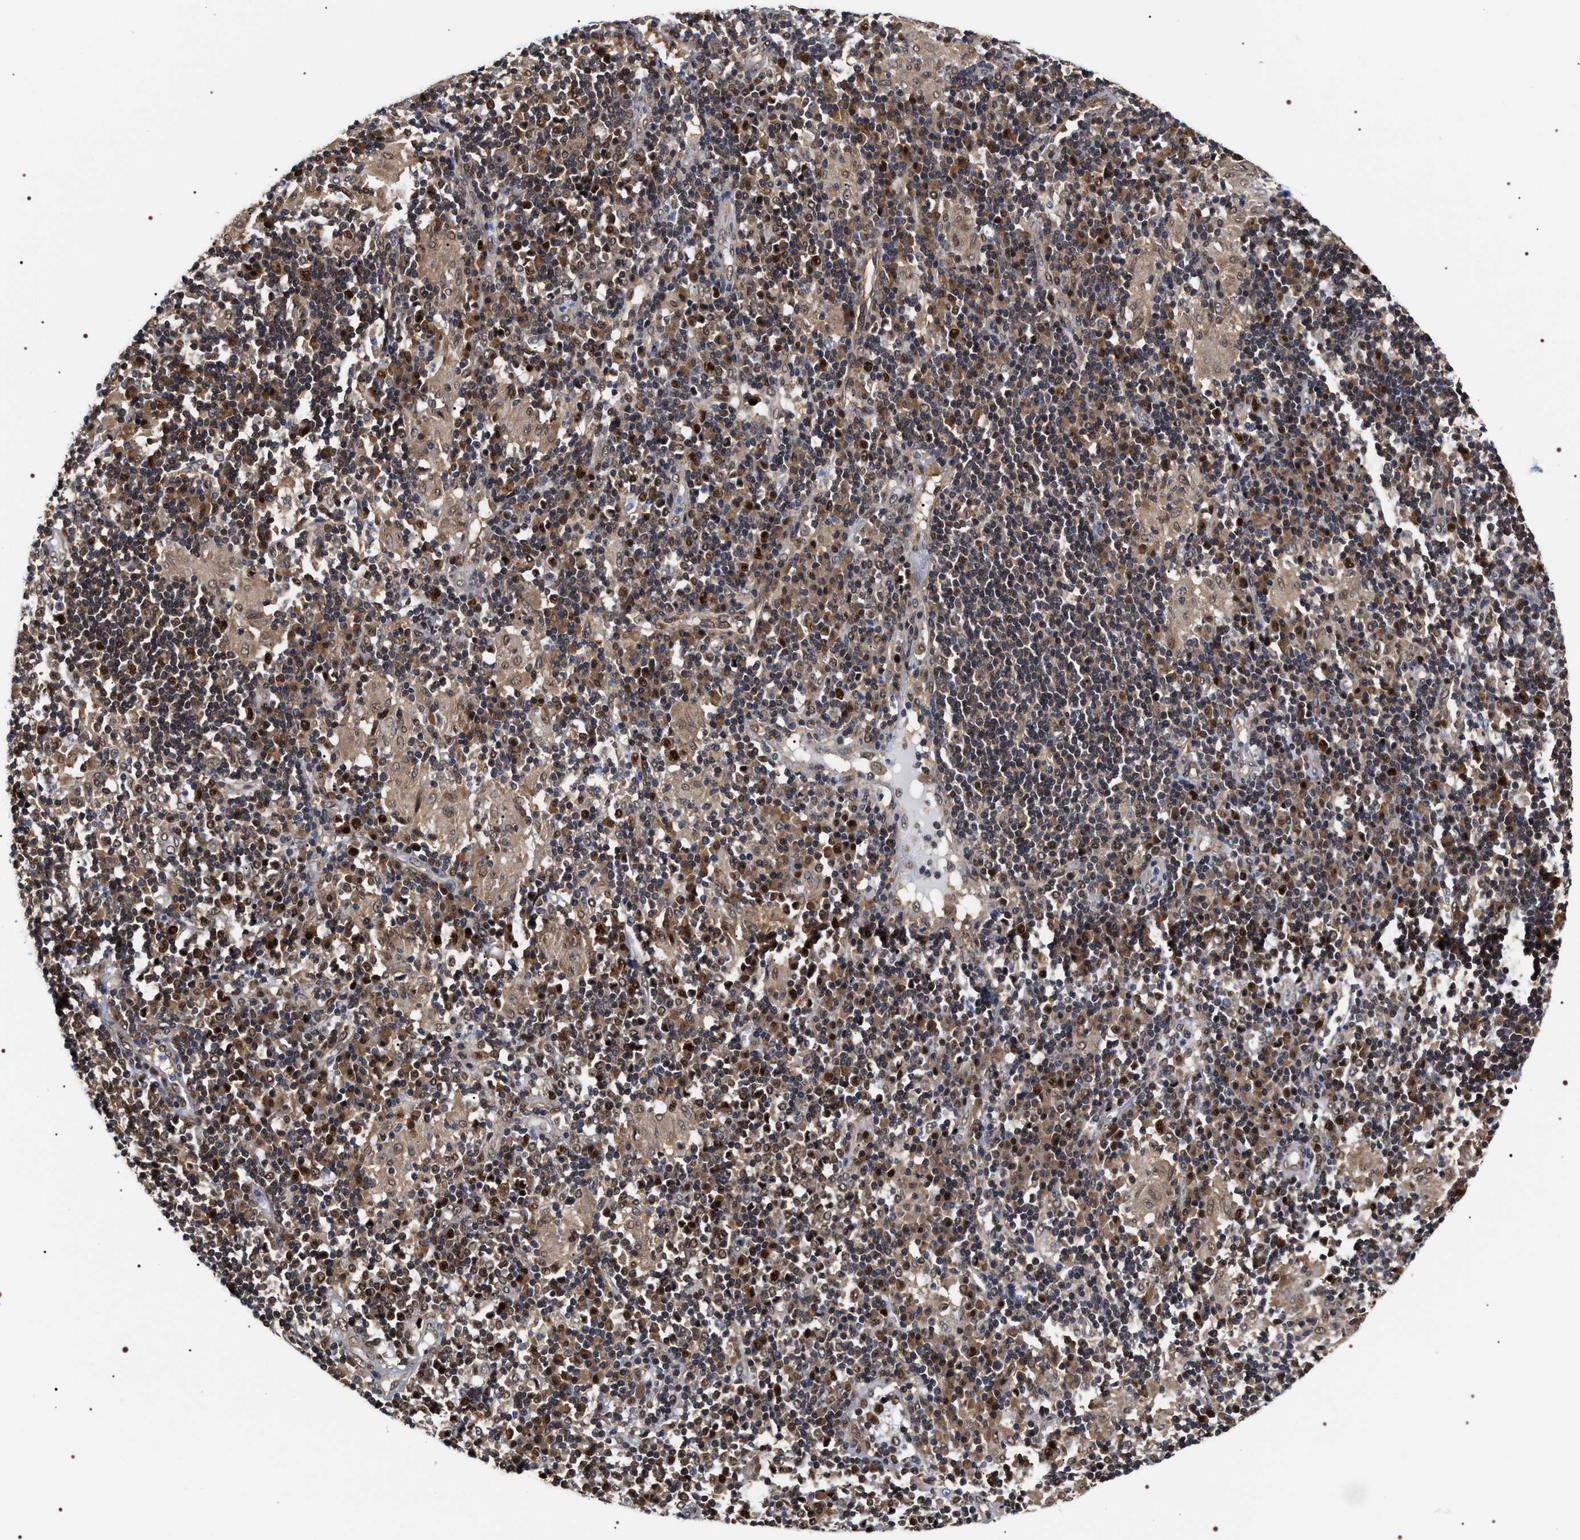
{"staining": {"intensity": "moderate", "quantity": ">75%", "location": "cytoplasmic/membranous"}, "tissue": "soft tissue", "cell_type": "Fibroblasts", "image_type": "normal", "snomed": [{"axis": "morphology", "description": "Normal tissue, NOS"}, {"axis": "morphology", "description": "Adenocarcinoma, NOS"}, {"axis": "topography", "description": "Esophagus"}], "caption": "Fibroblasts show medium levels of moderate cytoplasmic/membranous expression in about >75% of cells in benign soft tissue. The protein of interest is stained brown, and the nuclei are stained in blue (DAB (3,3'-diaminobenzidine) IHC with brightfield microscopy, high magnification).", "gene": "BAG6", "patient": {"sex": "male", "age": 62}}